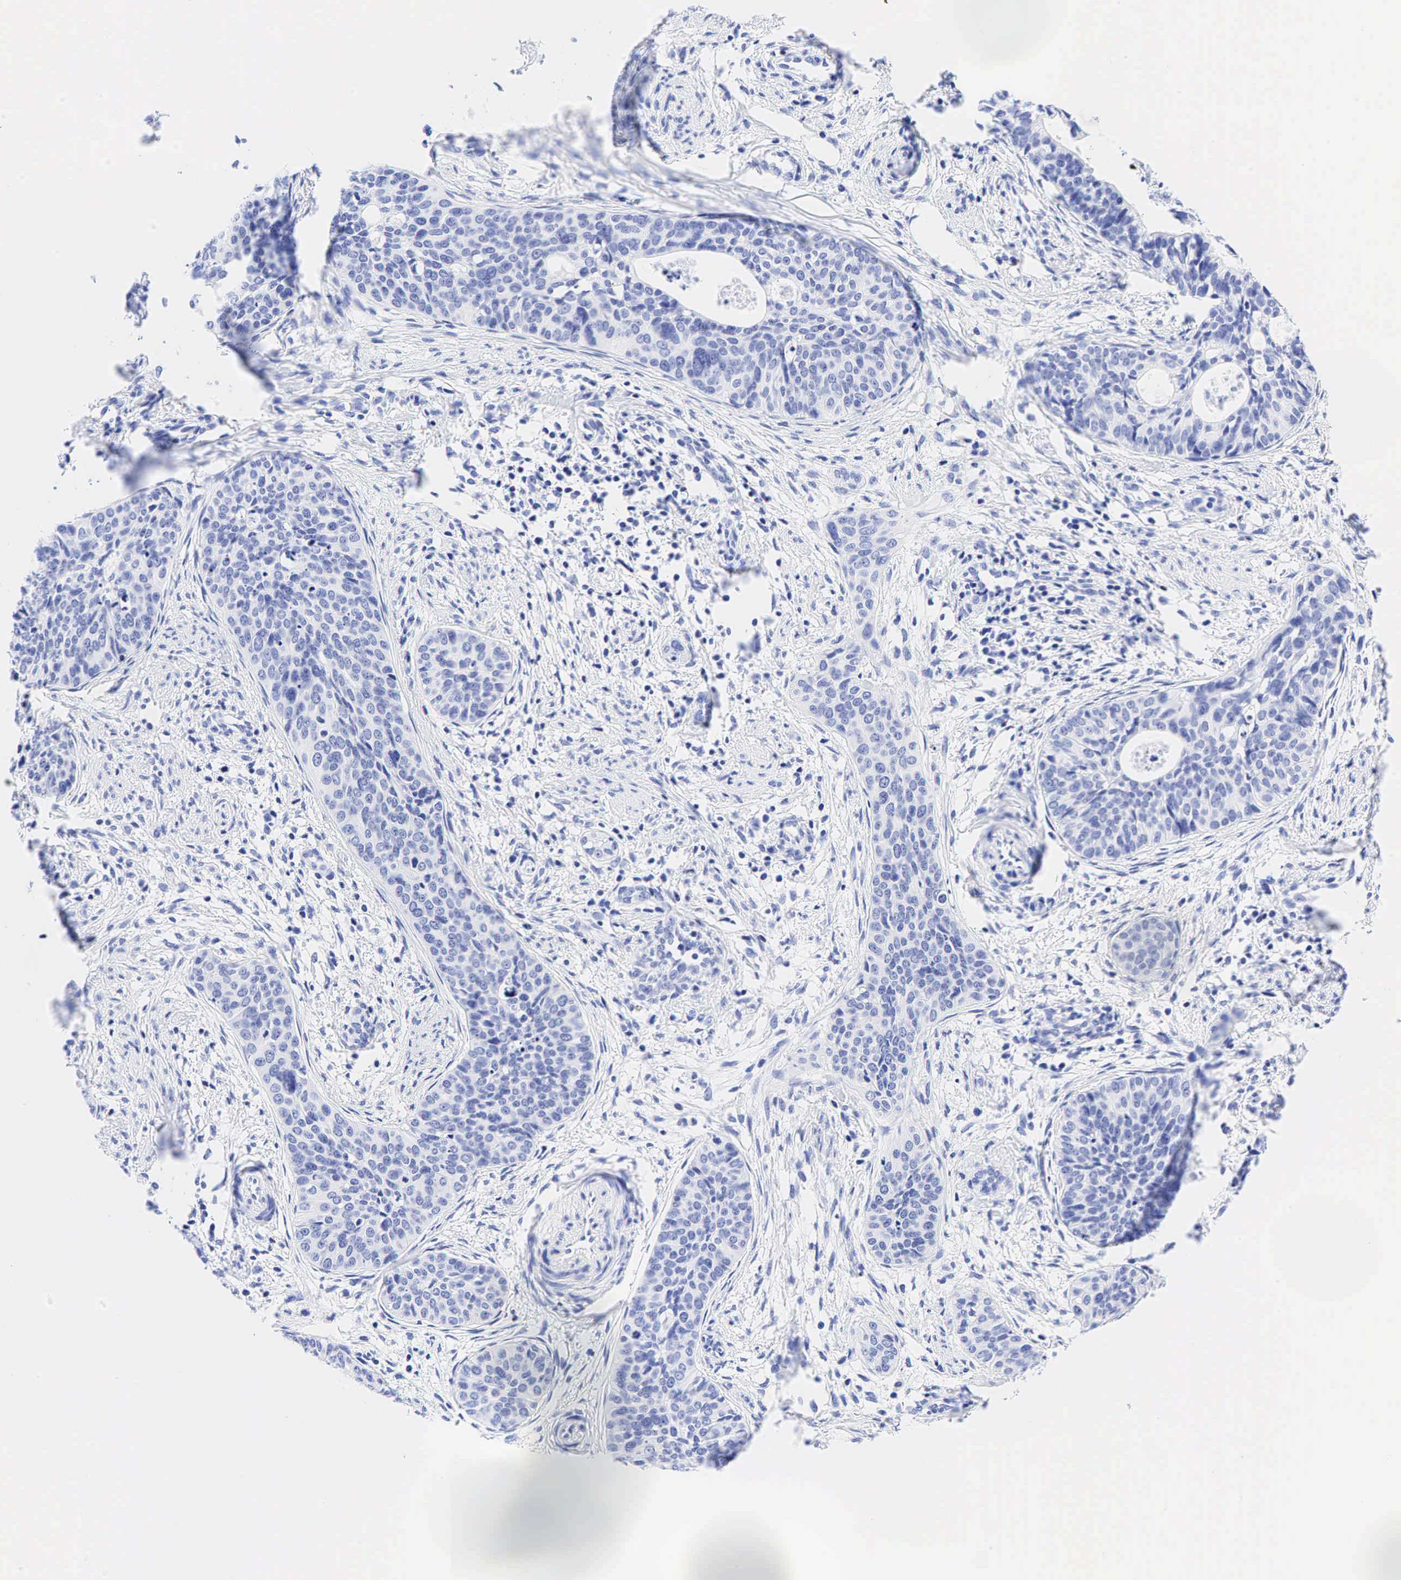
{"staining": {"intensity": "negative", "quantity": "none", "location": "none"}, "tissue": "cervical cancer", "cell_type": "Tumor cells", "image_type": "cancer", "snomed": [{"axis": "morphology", "description": "Squamous cell carcinoma, NOS"}, {"axis": "topography", "description": "Cervix"}], "caption": "Tumor cells show no significant protein staining in squamous cell carcinoma (cervical).", "gene": "CHGA", "patient": {"sex": "female", "age": 34}}